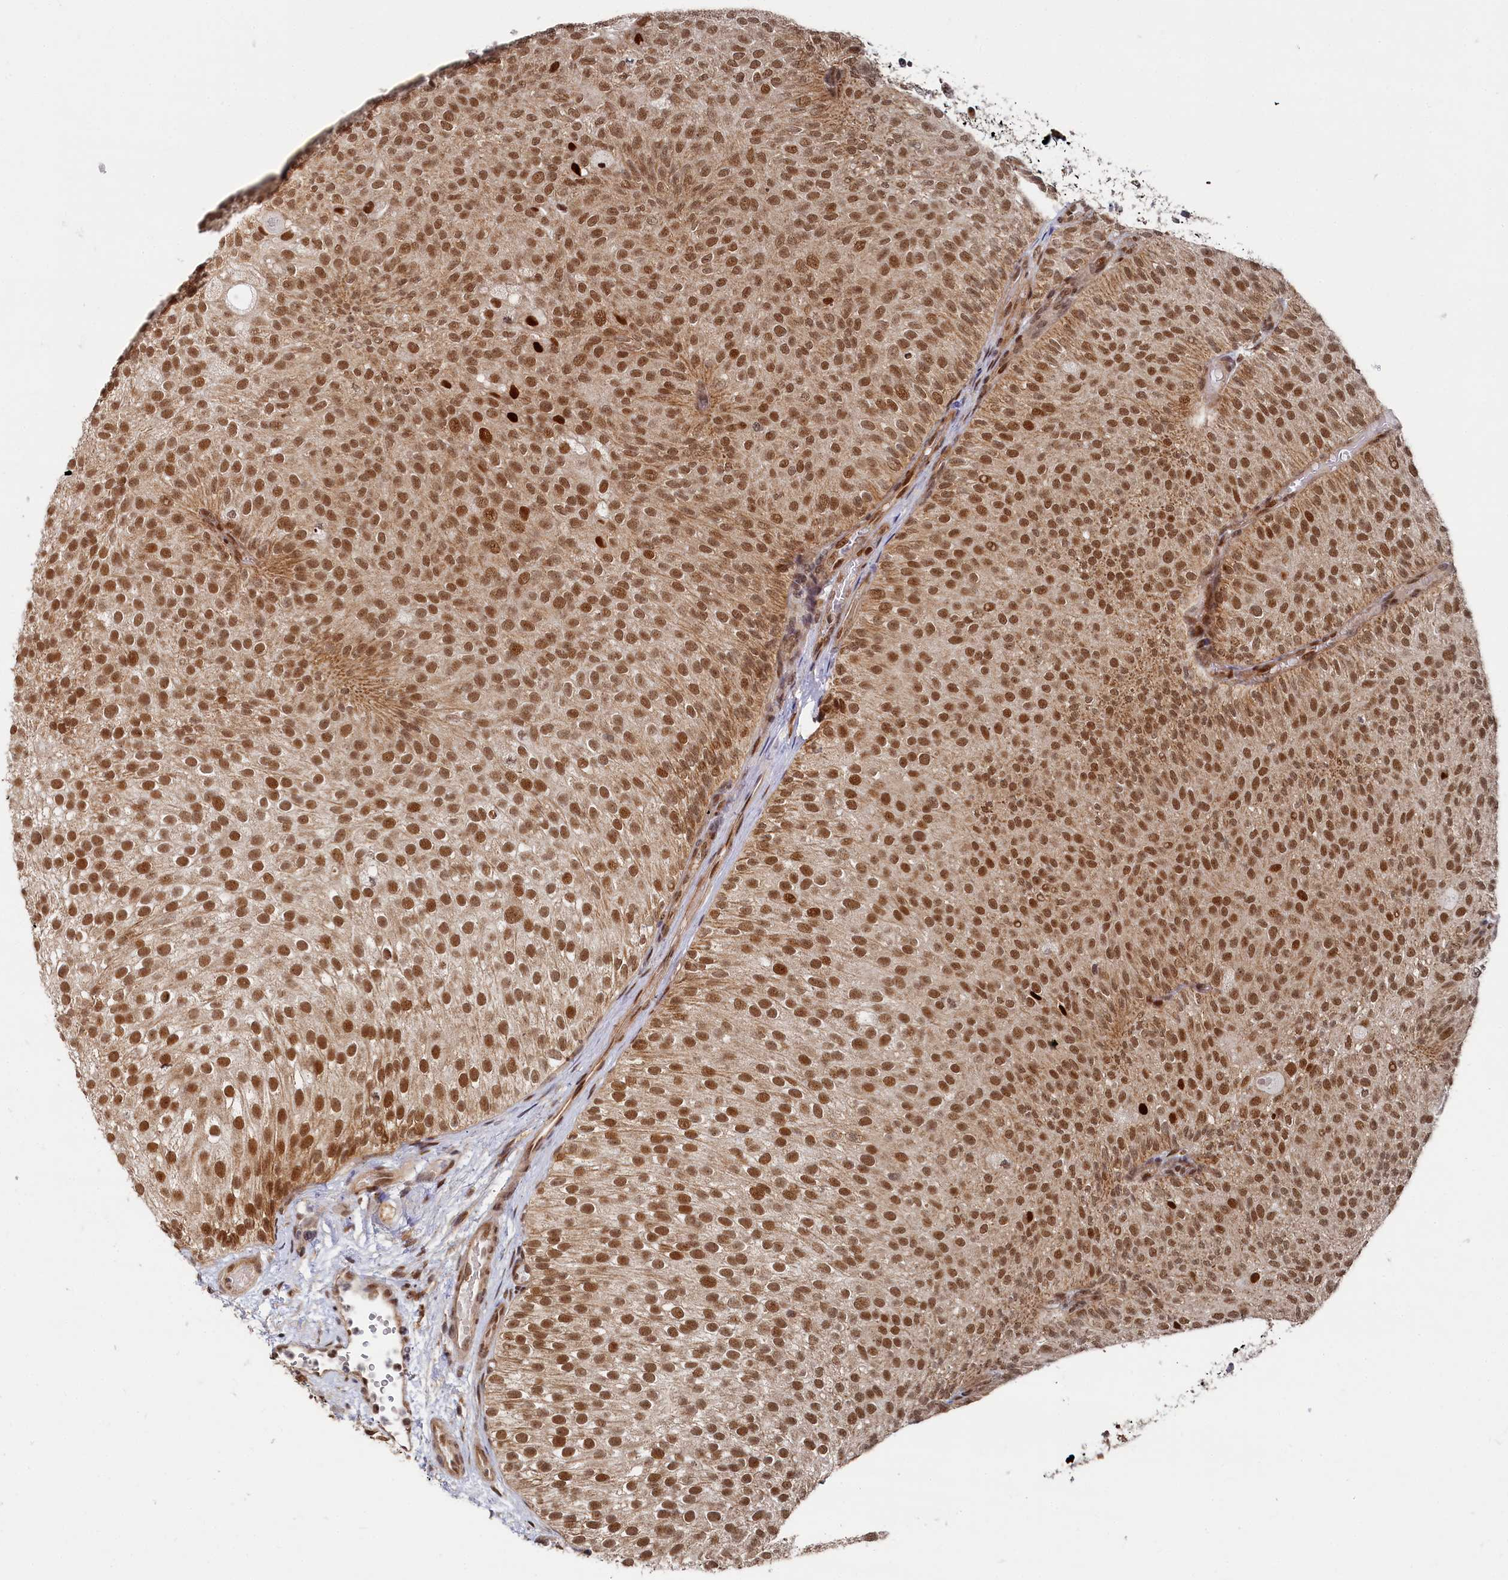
{"staining": {"intensity": "strong", "quantity": ">75%", "location": "cytoplasmic/membranous,nuclear"}, "tissue": "urothelial cancer", "cell_type": "Tumor cells", "image_type": "cancer", "snomed": [{"axis": "morphology", "description": "Urothelial carcinoma, Low grade"}, {"axis": "topography", "description": "Urinary bladder"}], "caption": "IHC (DAB (3,3'-diaminobenzidine)) staining of human urothelial cancer demonstrates strong cytoplasmic/membranous and nuclear protein positivity in about >75% of tumor cells.", "gene": "BUB3", "patient": {"sex": "male", "age": 78}}